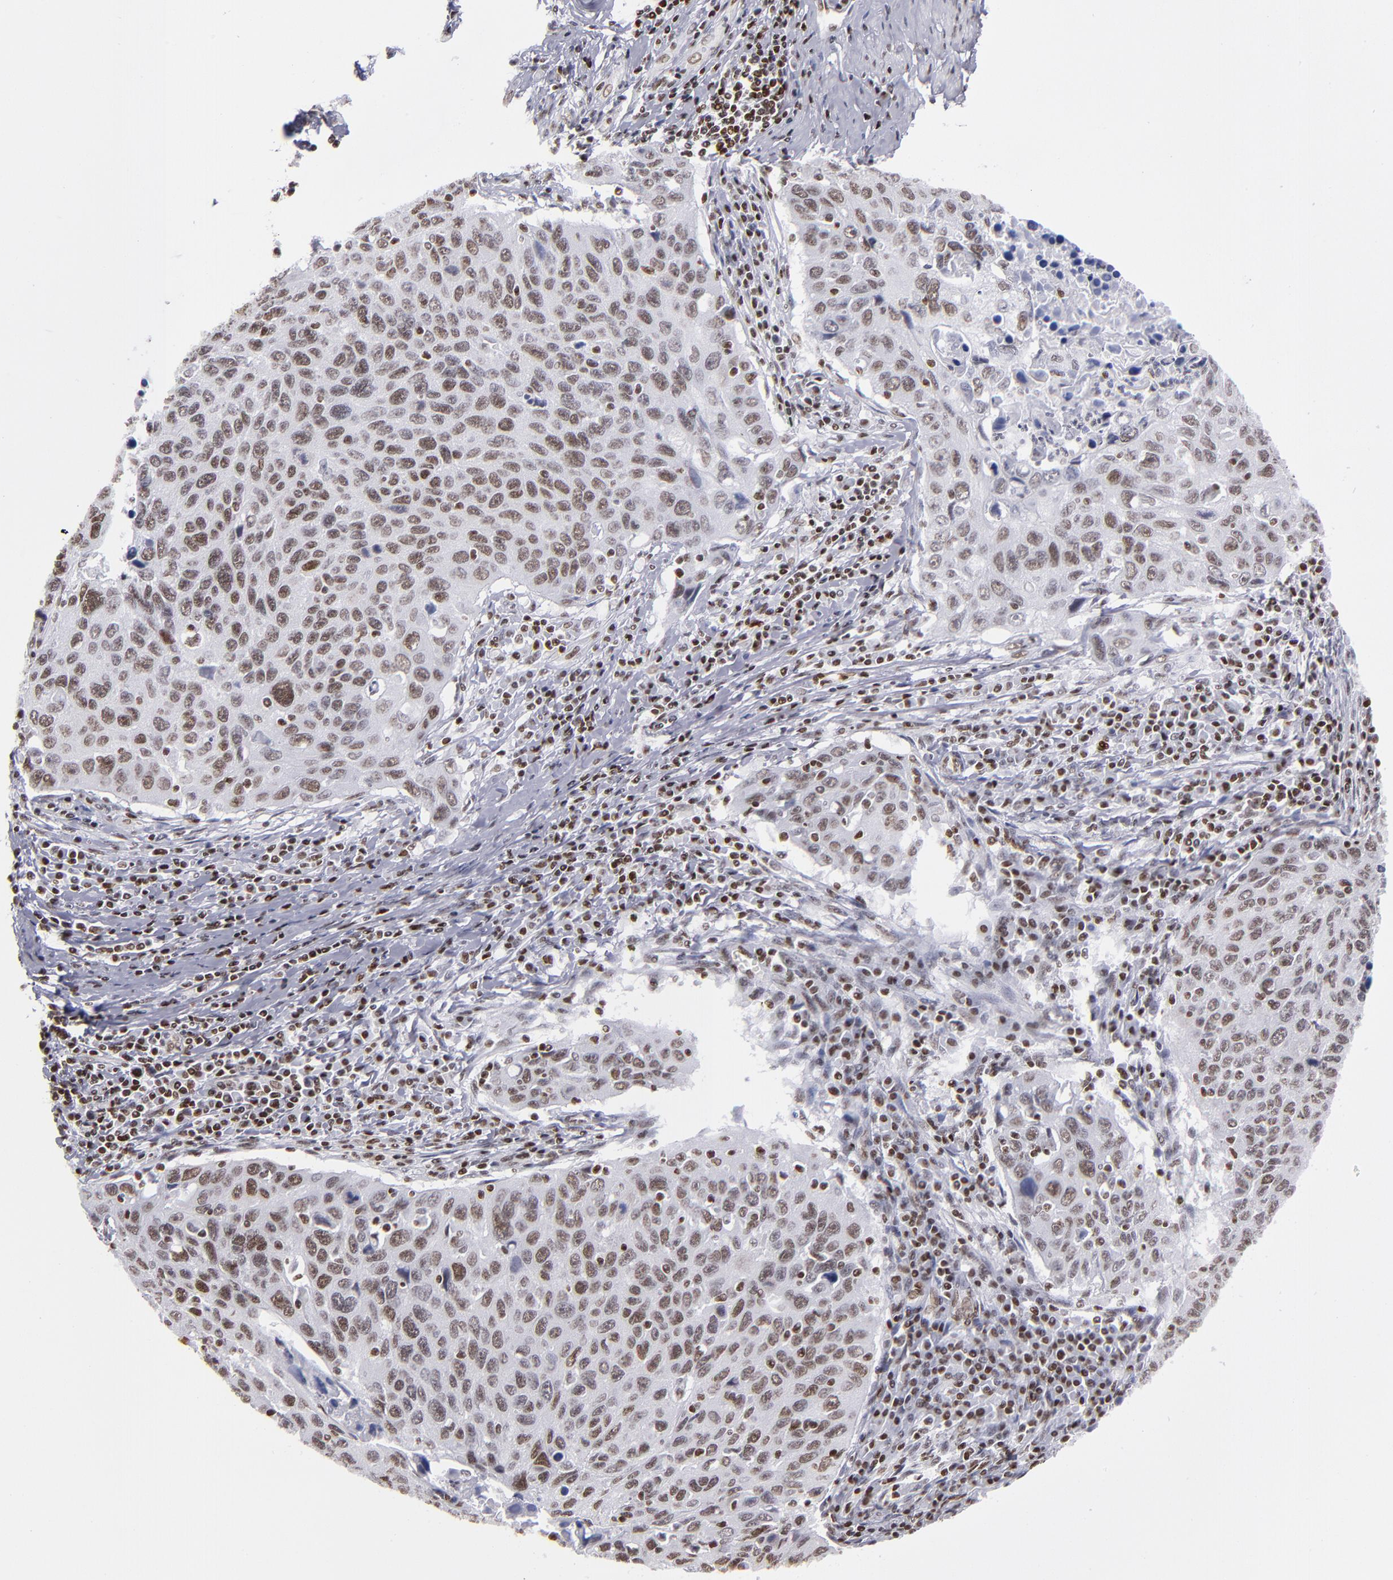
{"staining": {"intensity": "weak", "quantity": ">75%", "location": "nuclear"}, "tissue": "cervical cancer", "cell_type": "Tumor cells", "image_type": "cancer", "snomed": [{"axis": "morphology", "description": "Squamous cell carcinoma, NOS"}, {"axis": "topography", "description": "Cervix"}], "caption": "Weak nuclear protein expression is seen in about >75% of tumor cells in cervical squamous cell carcinoma.", "gene": "TERF2", "patient": {"sex": "female", "age": 53}}